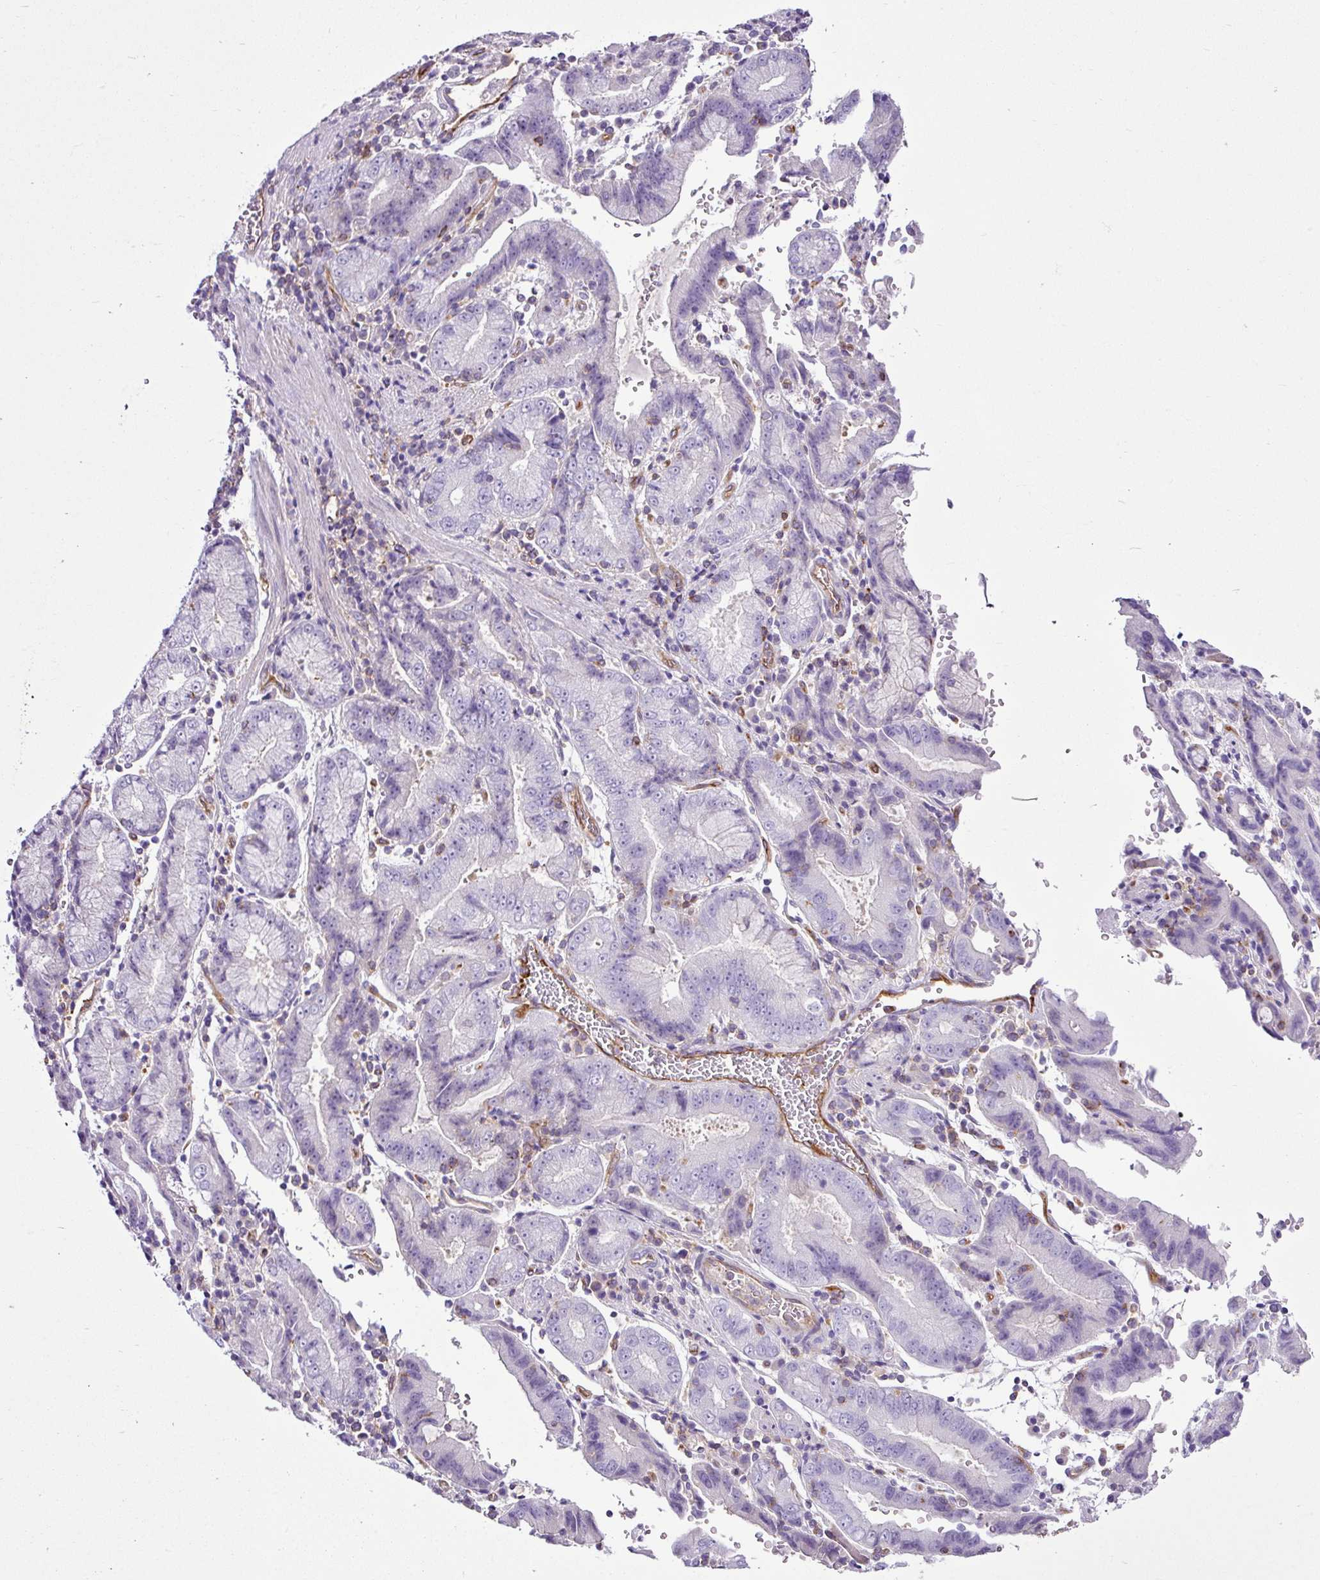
{"staining": {"intensity": "weak", "quantity": "<25%", "location": "cytoplasmic/membranous"}, "tissue": "stomach cancer", "cell_type": "Tumor cells", "image_type": "cancer", "snomed": [{"axis": "morphology", "description": "Adenocarcinoma, NOS"}, {"axis": "topography", "description": "Stomach"}], "caption": "Immunohistochemistry micrograph of neoplastic tissue: human stomach cancer stained with DAB (3,3'-diaminobenzidine) shows no significant protein staining in tumor cells.", "gene": "EME2", "patient": {"sex": "male", "age": 62}}